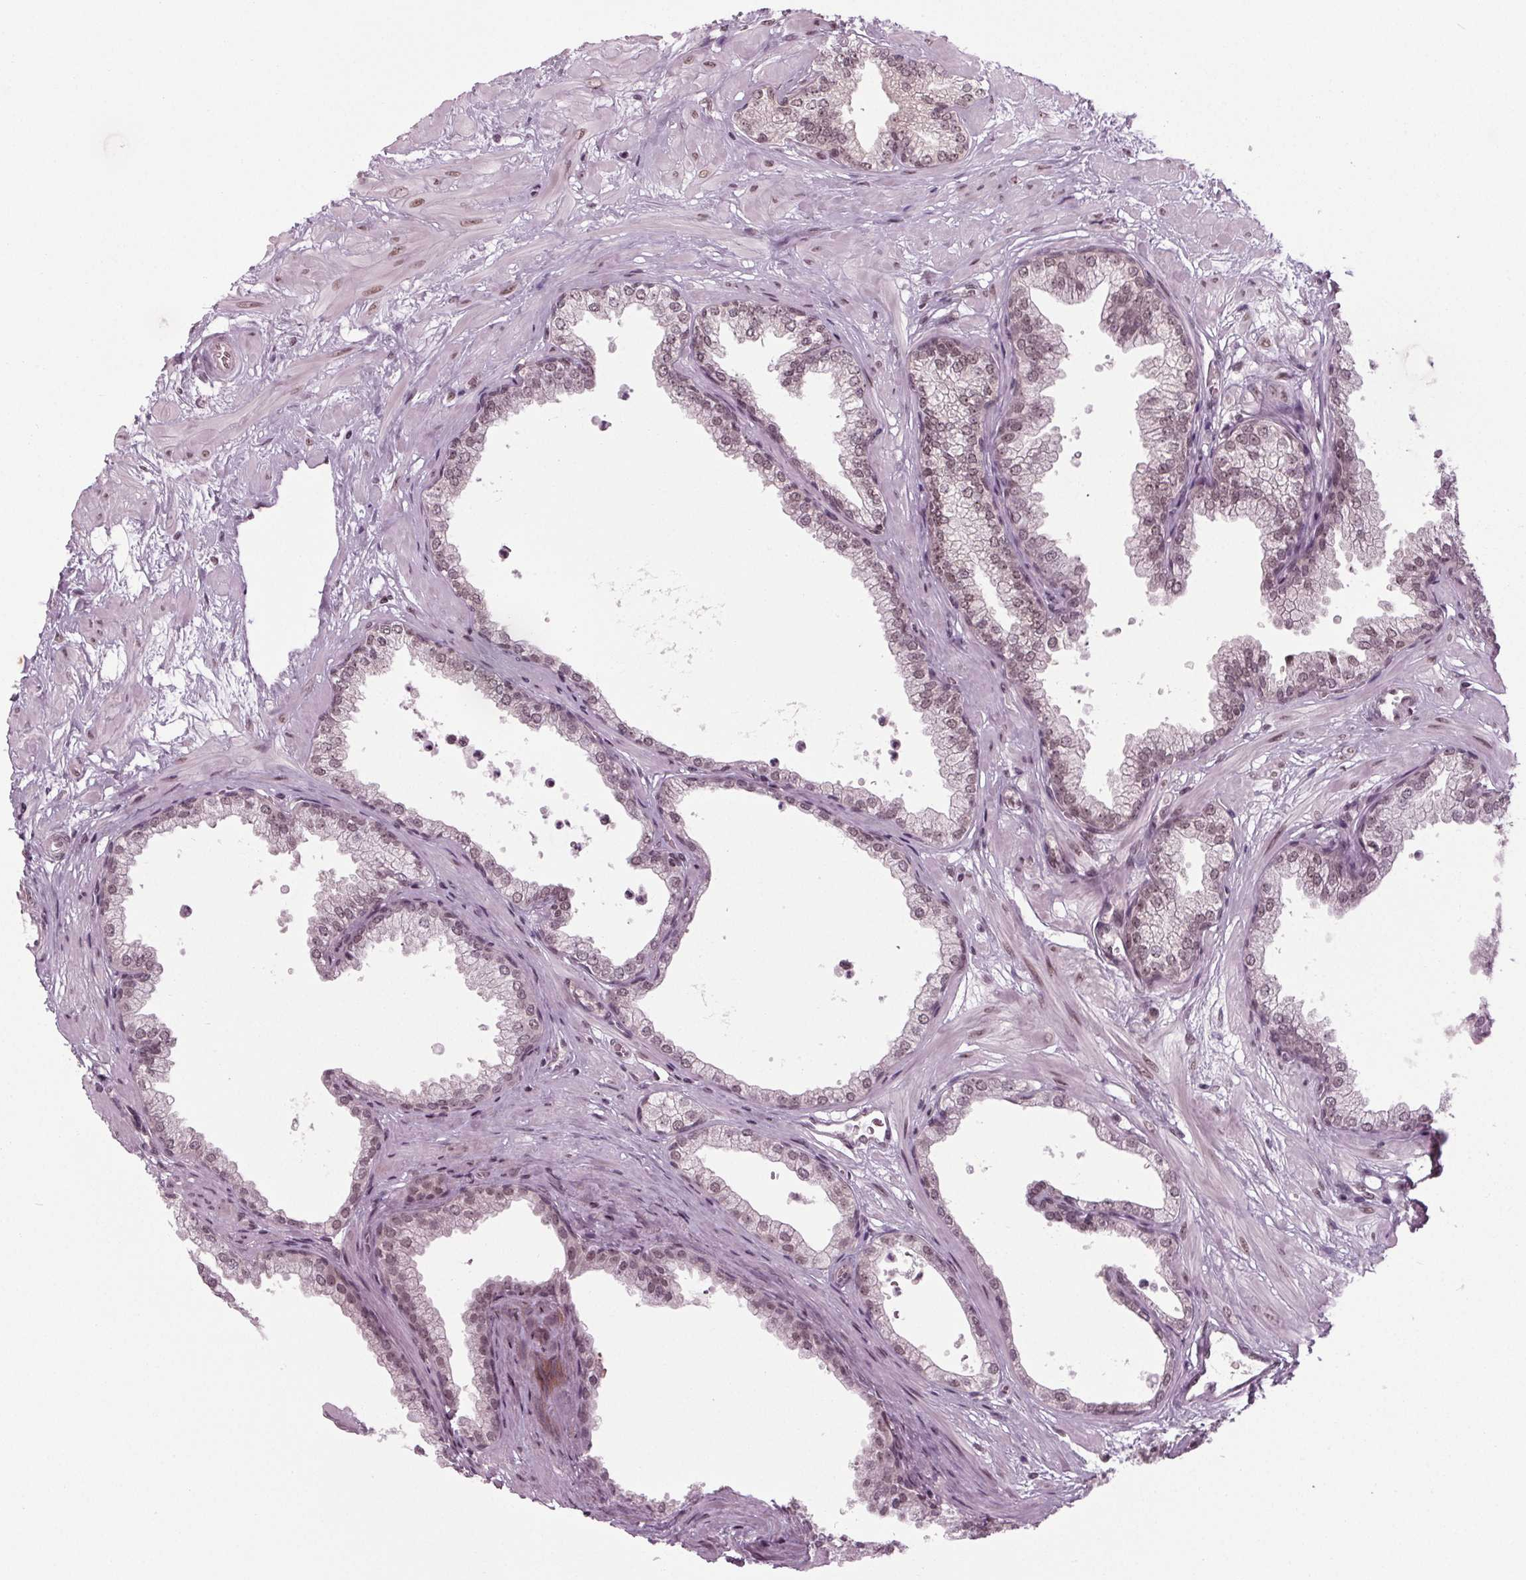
{"staining": {"intensity": "moderate", "quantity": "25%-75%", "location": "nuclear"}, "tissue": "prostate", "cell_type": "Glandular cells", "image_type": "normal", "snomed": [{"axis": "morphology", "description": "Normal tissue, NOS"}, {"axis": "topography", "description": "Prostate"}], "caption": "A photomicrograph of prostate stained for a protein reveals moderate nuclear brown staining in glandular cells. (DAB IHC, brown staining for protein, blue staining for nuclei).", "gene": "DDX41", "patient": {"sex": "male", "age": 37}}